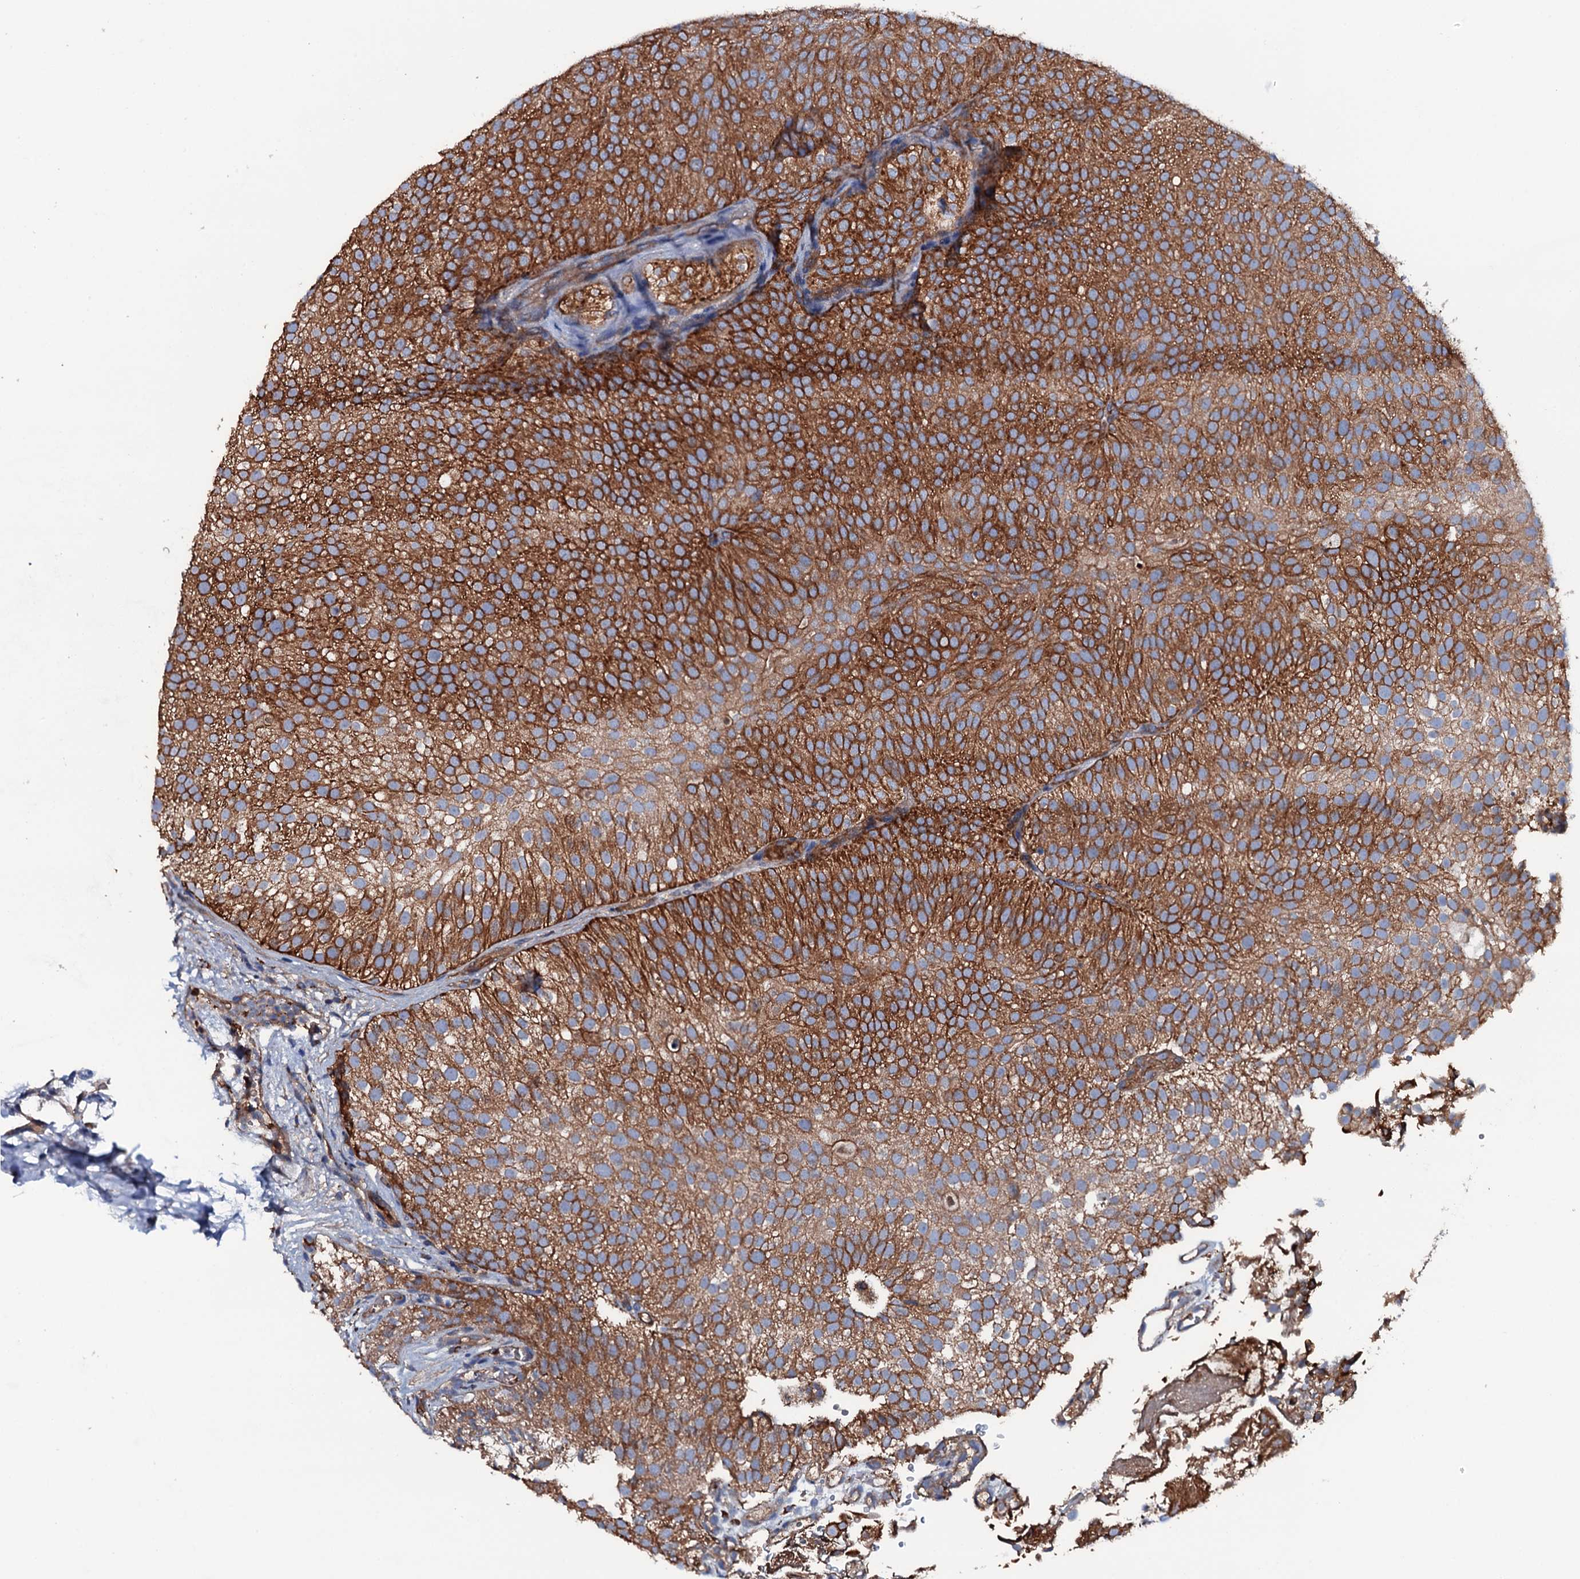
{"staining": {"intensity": "strong", "quantity": ">75%", "location": "cytoplasmic/membranous"}, "tissue": "urothelial cancer", "cell_type": "Tumor cells", "image_type": "cancer", "snomed": [{"axis": "morphology", "description": "Urothelial carcinoma, Low grade"}, {"axis": "topography", "description": "Urinary bladder"}], "caption": "Protein staining of urothelial cancer tissue reveals strong cytoplasmic/membranous expression in about >75% of tumor cells. Using DAB (brown) and hematoxylin (blue) stains, captured at high magnification using brightfield microscopy.", "gene": "NEK1", "patient": {"sex": "male", "age": 78}}